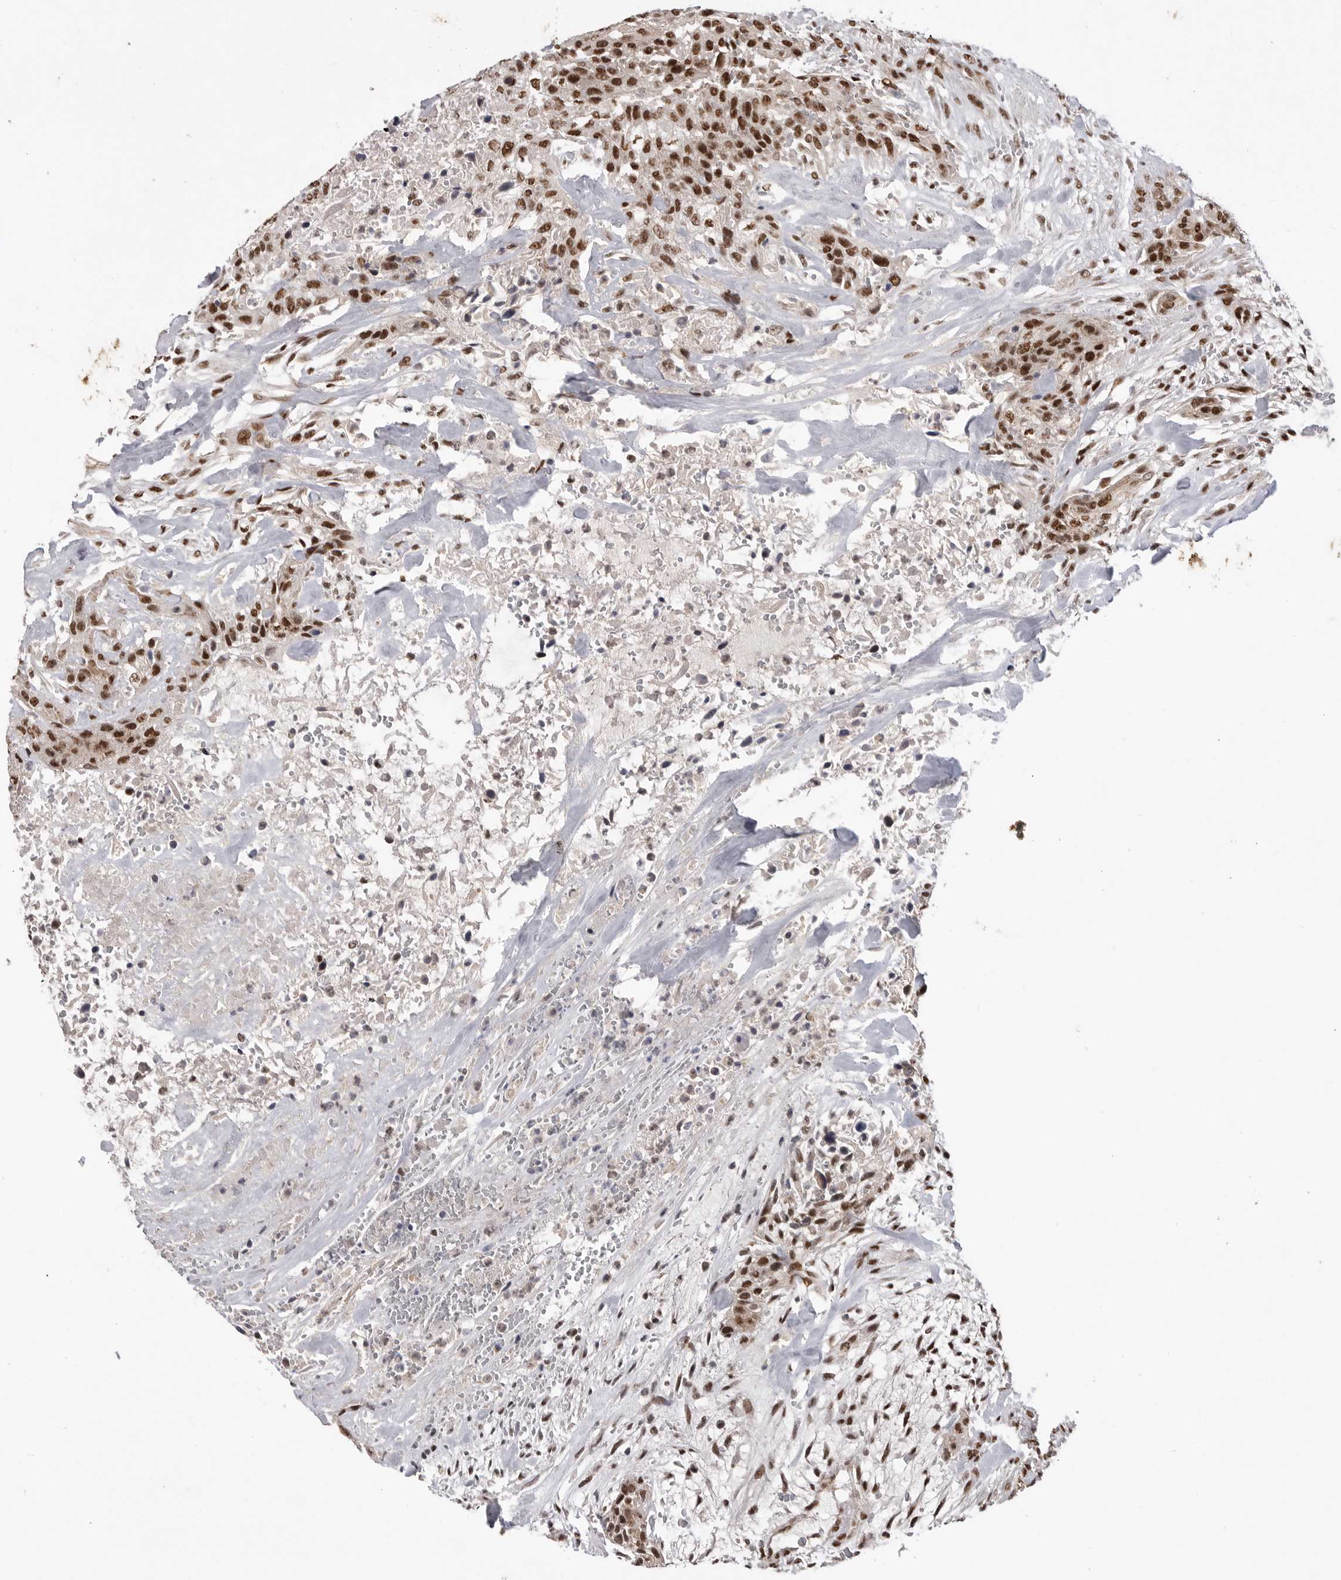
{"staining": {"intensity": "strong", "quantity": ">75%", "location": "nuclear"}, "tissue": "urothelial cancer", "cell_type": "Tumor cells", "image_type": "cancer", "snomed": [{"axis": "morphology", "description": "Urothelial carcinoma, High grade"}, {"axis": "topography", "description": "Urinary bladder"}], "caption": "Strong nuclear protein expression is present in about >75% of tumor cells in urothelial carcinoma (high-grade).", "gene": "PPP1R8", "patient": {"sex": "male", "age": 35}}